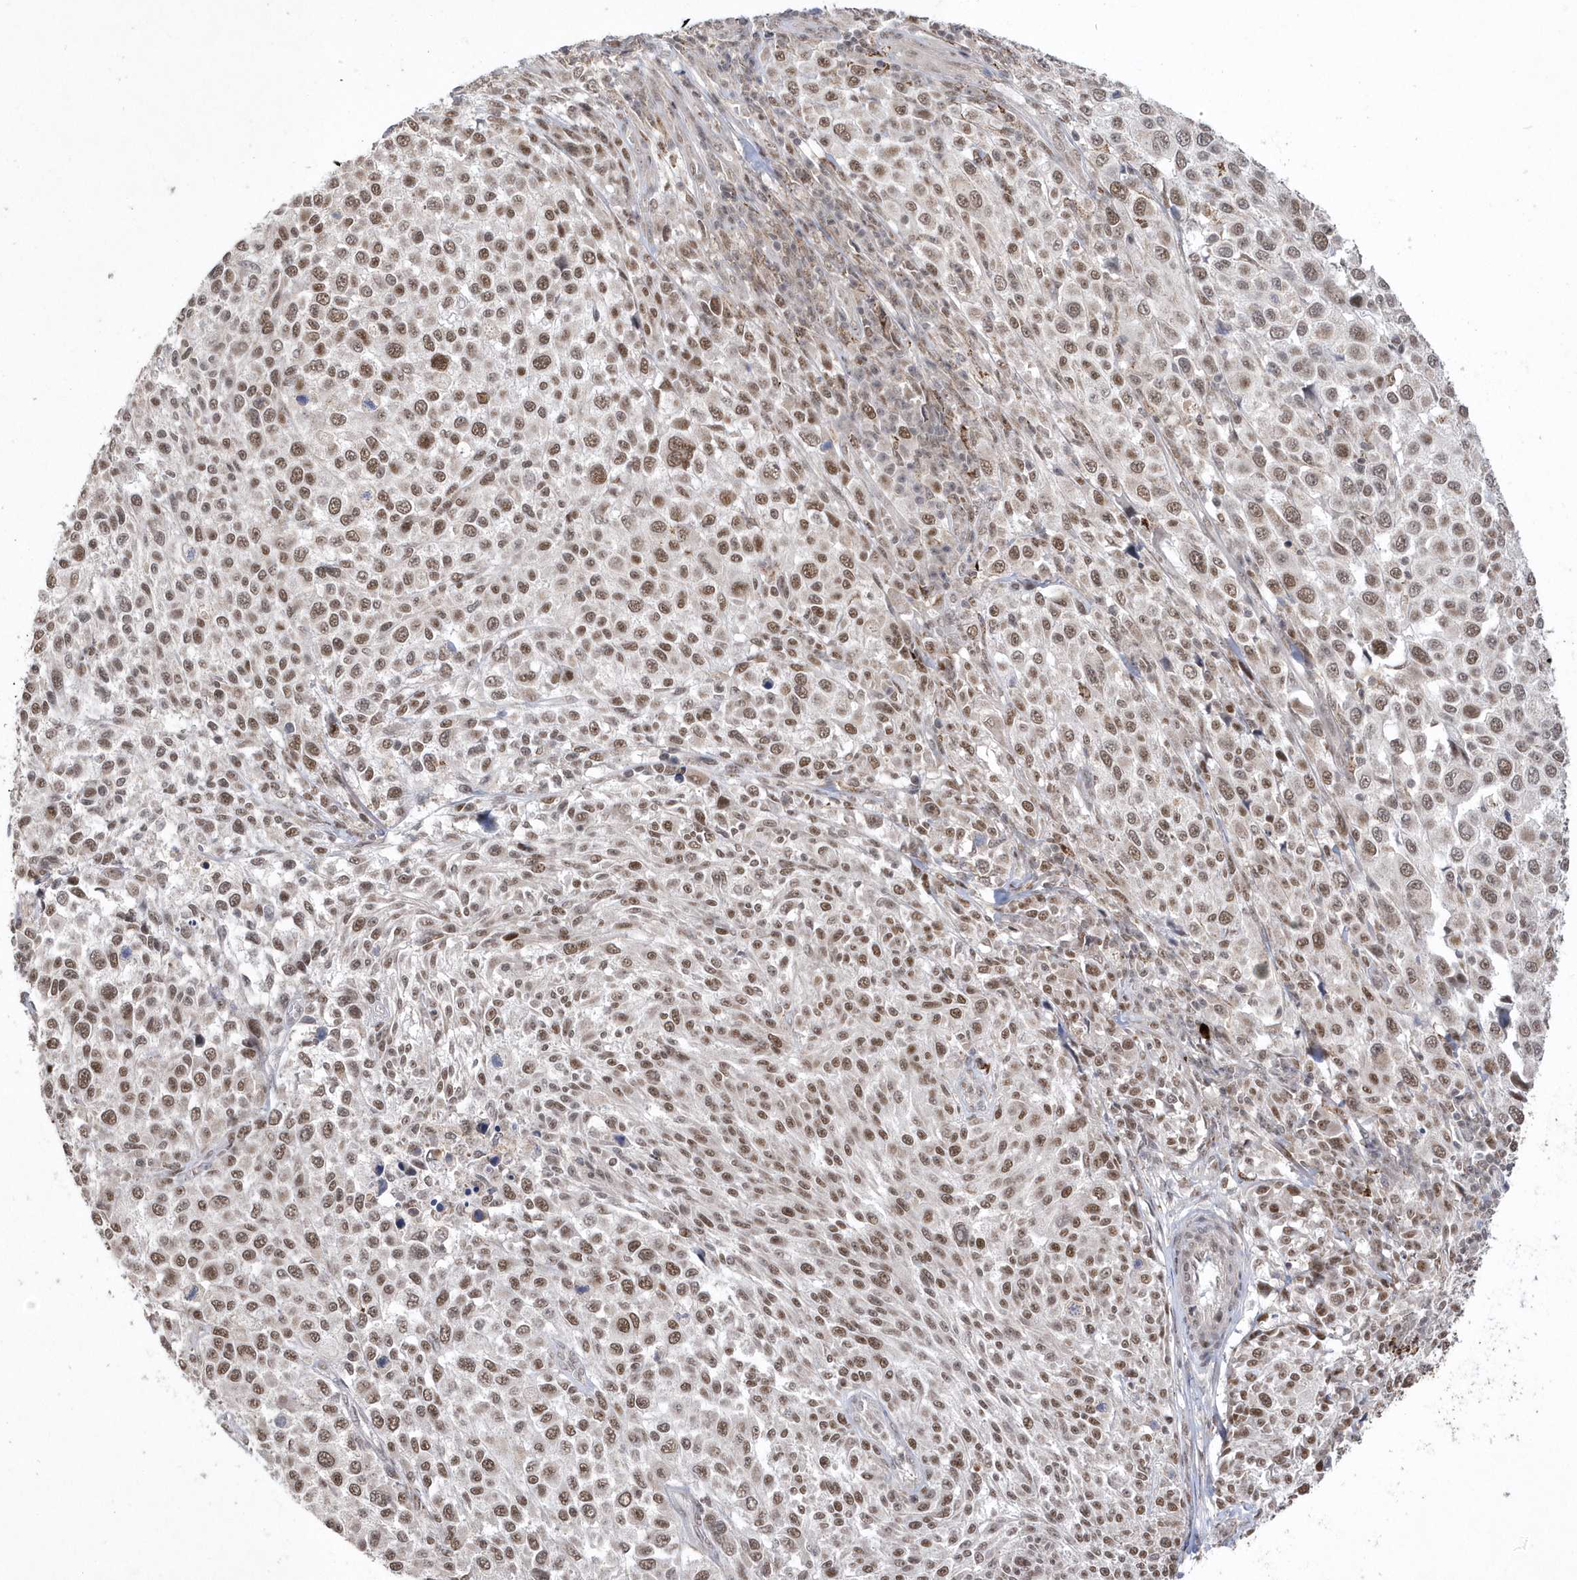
{"staining": {"intensity": "moderate", "quantity": ">75%", "location": "nuclear"}, "tissue": "melanoma", "cell_type": "Tumor cells", "image_type": "cancer", "snomed": [{"axis": "morphology", "description": "Malignant melanoma, NOS"}, {"axis": "topography", "description": "Skin of trunk"}], "caption": "Melanoma stained with DAB IHC demonstrates medium levels of moderate nuclear staining in about >75% of tumor cells. The staining was performed using DAB to visualize the protein expression in brown, while the nuclei were stained in blue with hematoxylin (Magnification: 20x).", "gene": "BOD1L1", "patient": {"sex": "male", "age": 71}}